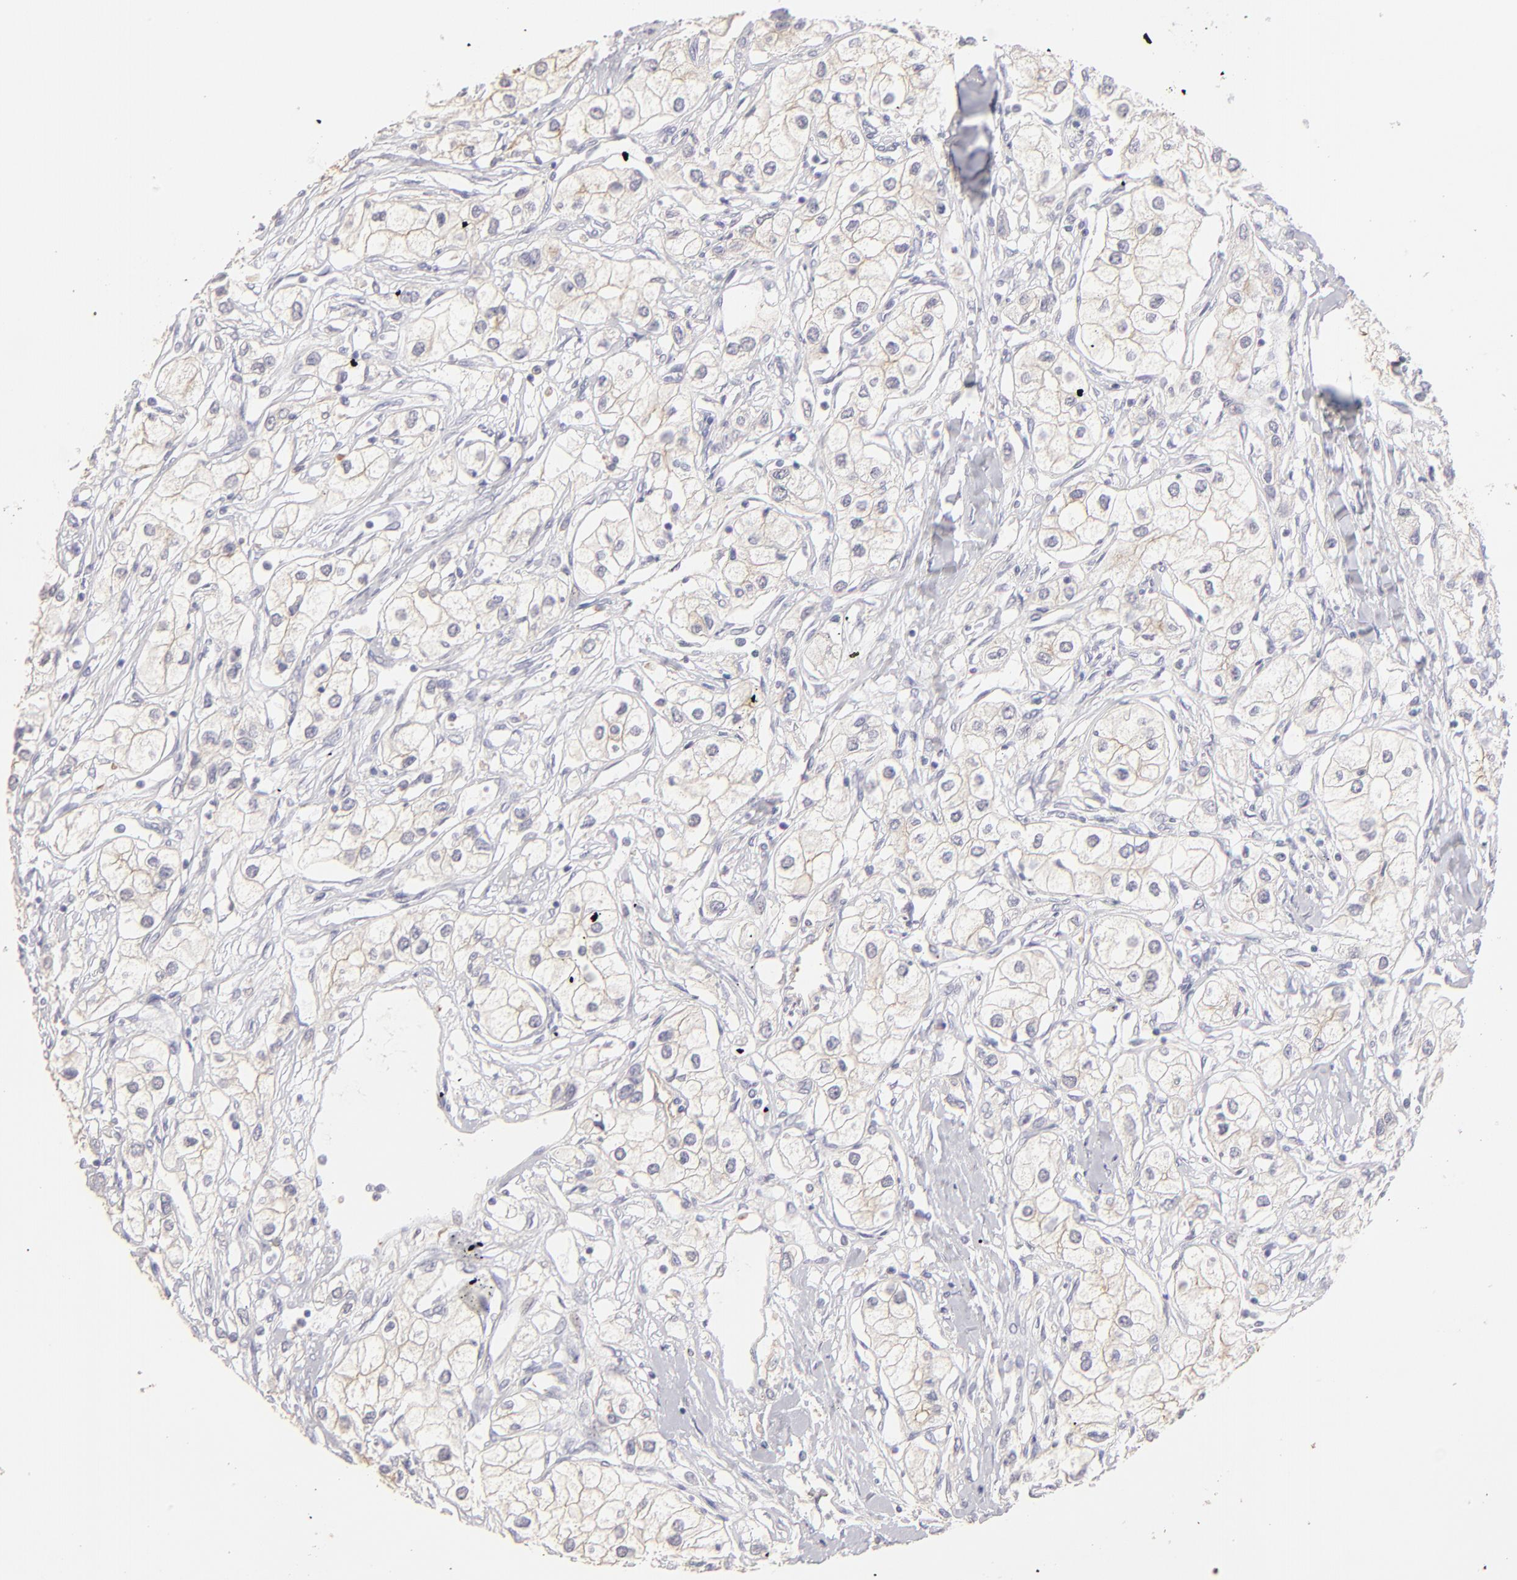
{"staining": {"intensity": "negative", "quantity": "none", "location": "none"}, "tissue": "renal cancer", "cell_type": "Tumor cells", "image_type": "cancer", "snomed": [{"axis": "morphology", "description": "Adenocarcinoma, NOS"}, {"axis": "topography", "description": "Kidney"}], "caption": "This is an IHC histopathology image of human renal adenocarcinoma. There is no expression in tumor cells.", "gene": "ABCC4", "patient": {"sex": "male", "age": 57}}